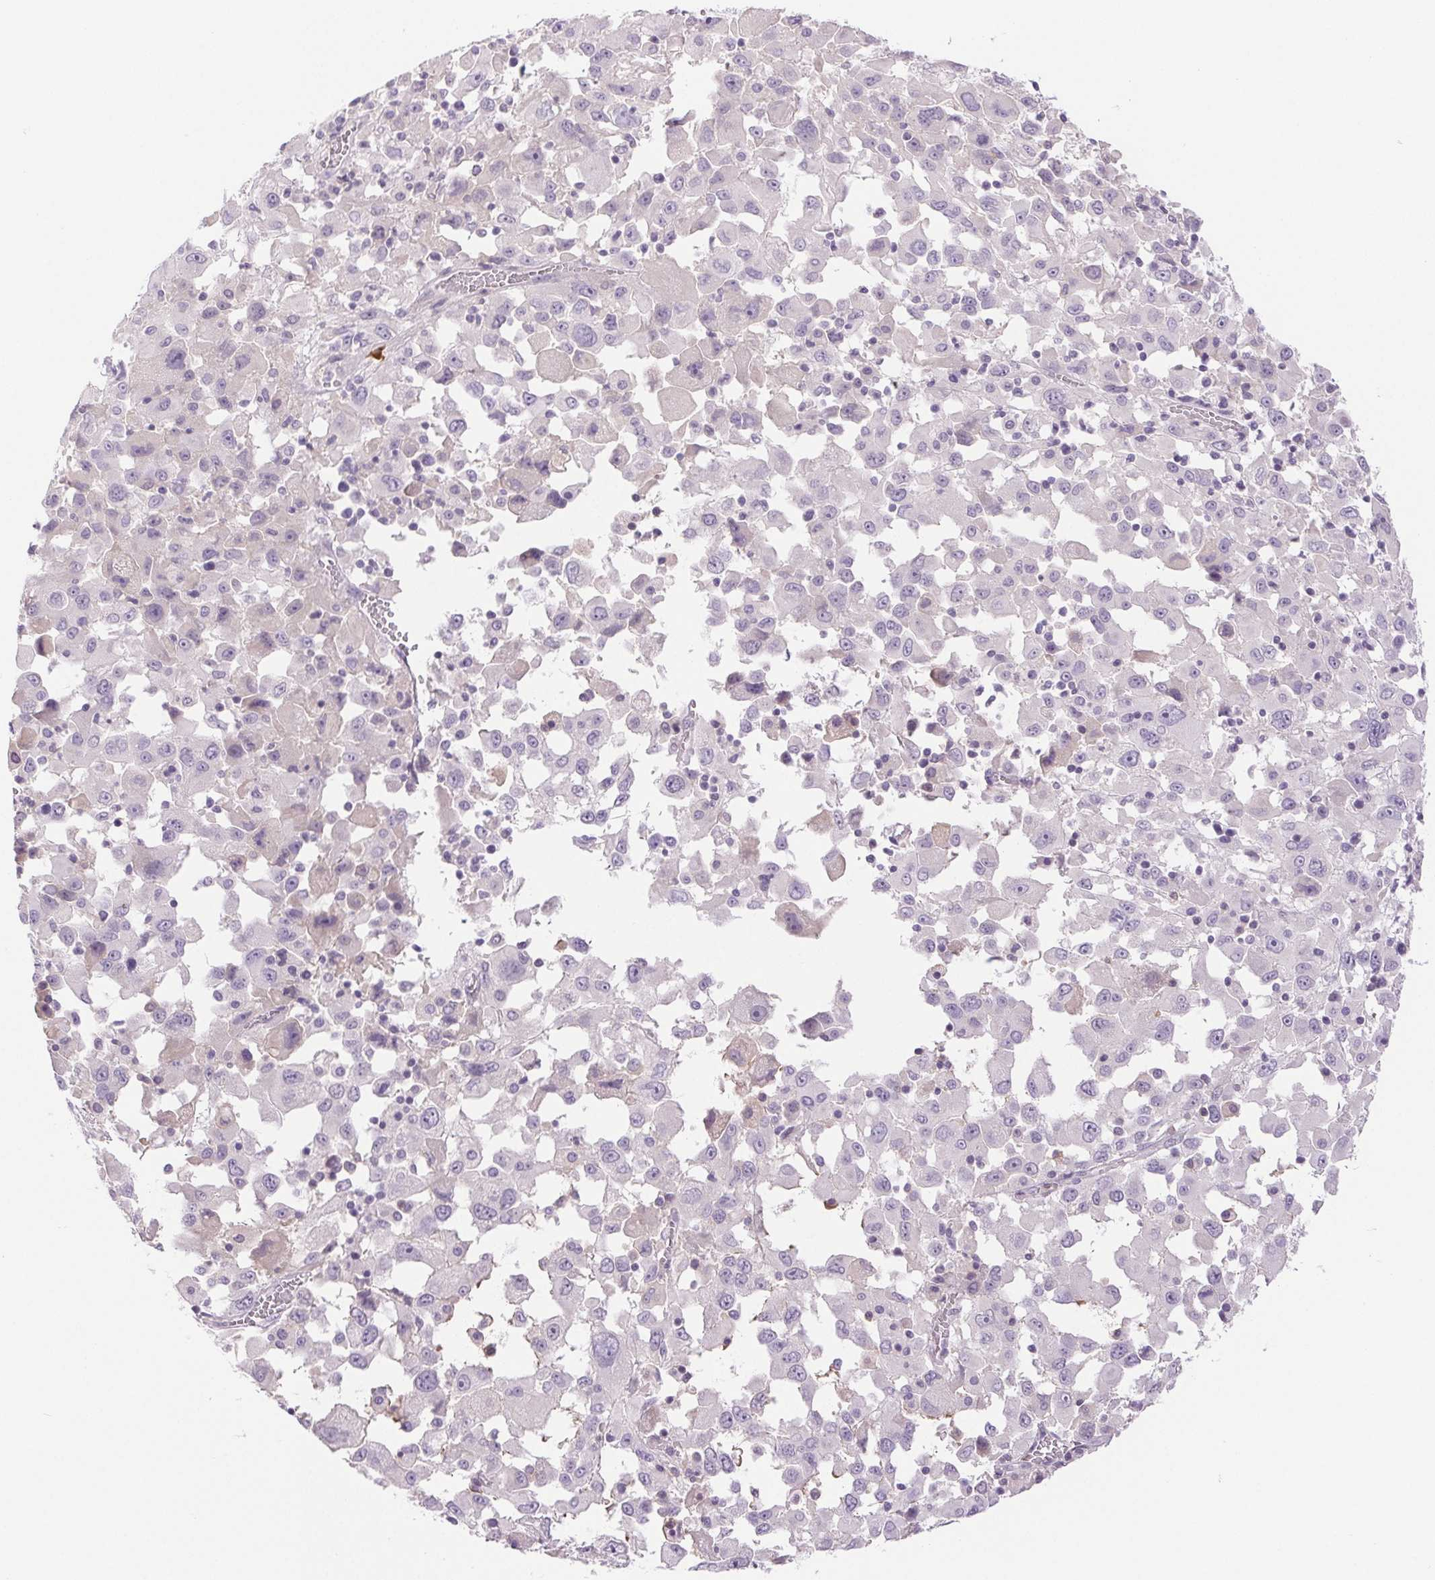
{"staining": {"intensity": "negative", "quantity": "none", "location": "none"}, "tissue": "melanoma", "cell_type": "Tumor cells", "image_type": "cancer", "snomed": [{"axis": "morphology", "description": "Malignant melanoma, Metastatic site"}, {"axis": "topography", "description": "Soft tissue"}], "caption": "A micrograph of melanoma stained for a protein demonstrates no brown staining in tumor cells.", "gene": "IFIT1B", "patient": {"sex": "male", "age": 50}}